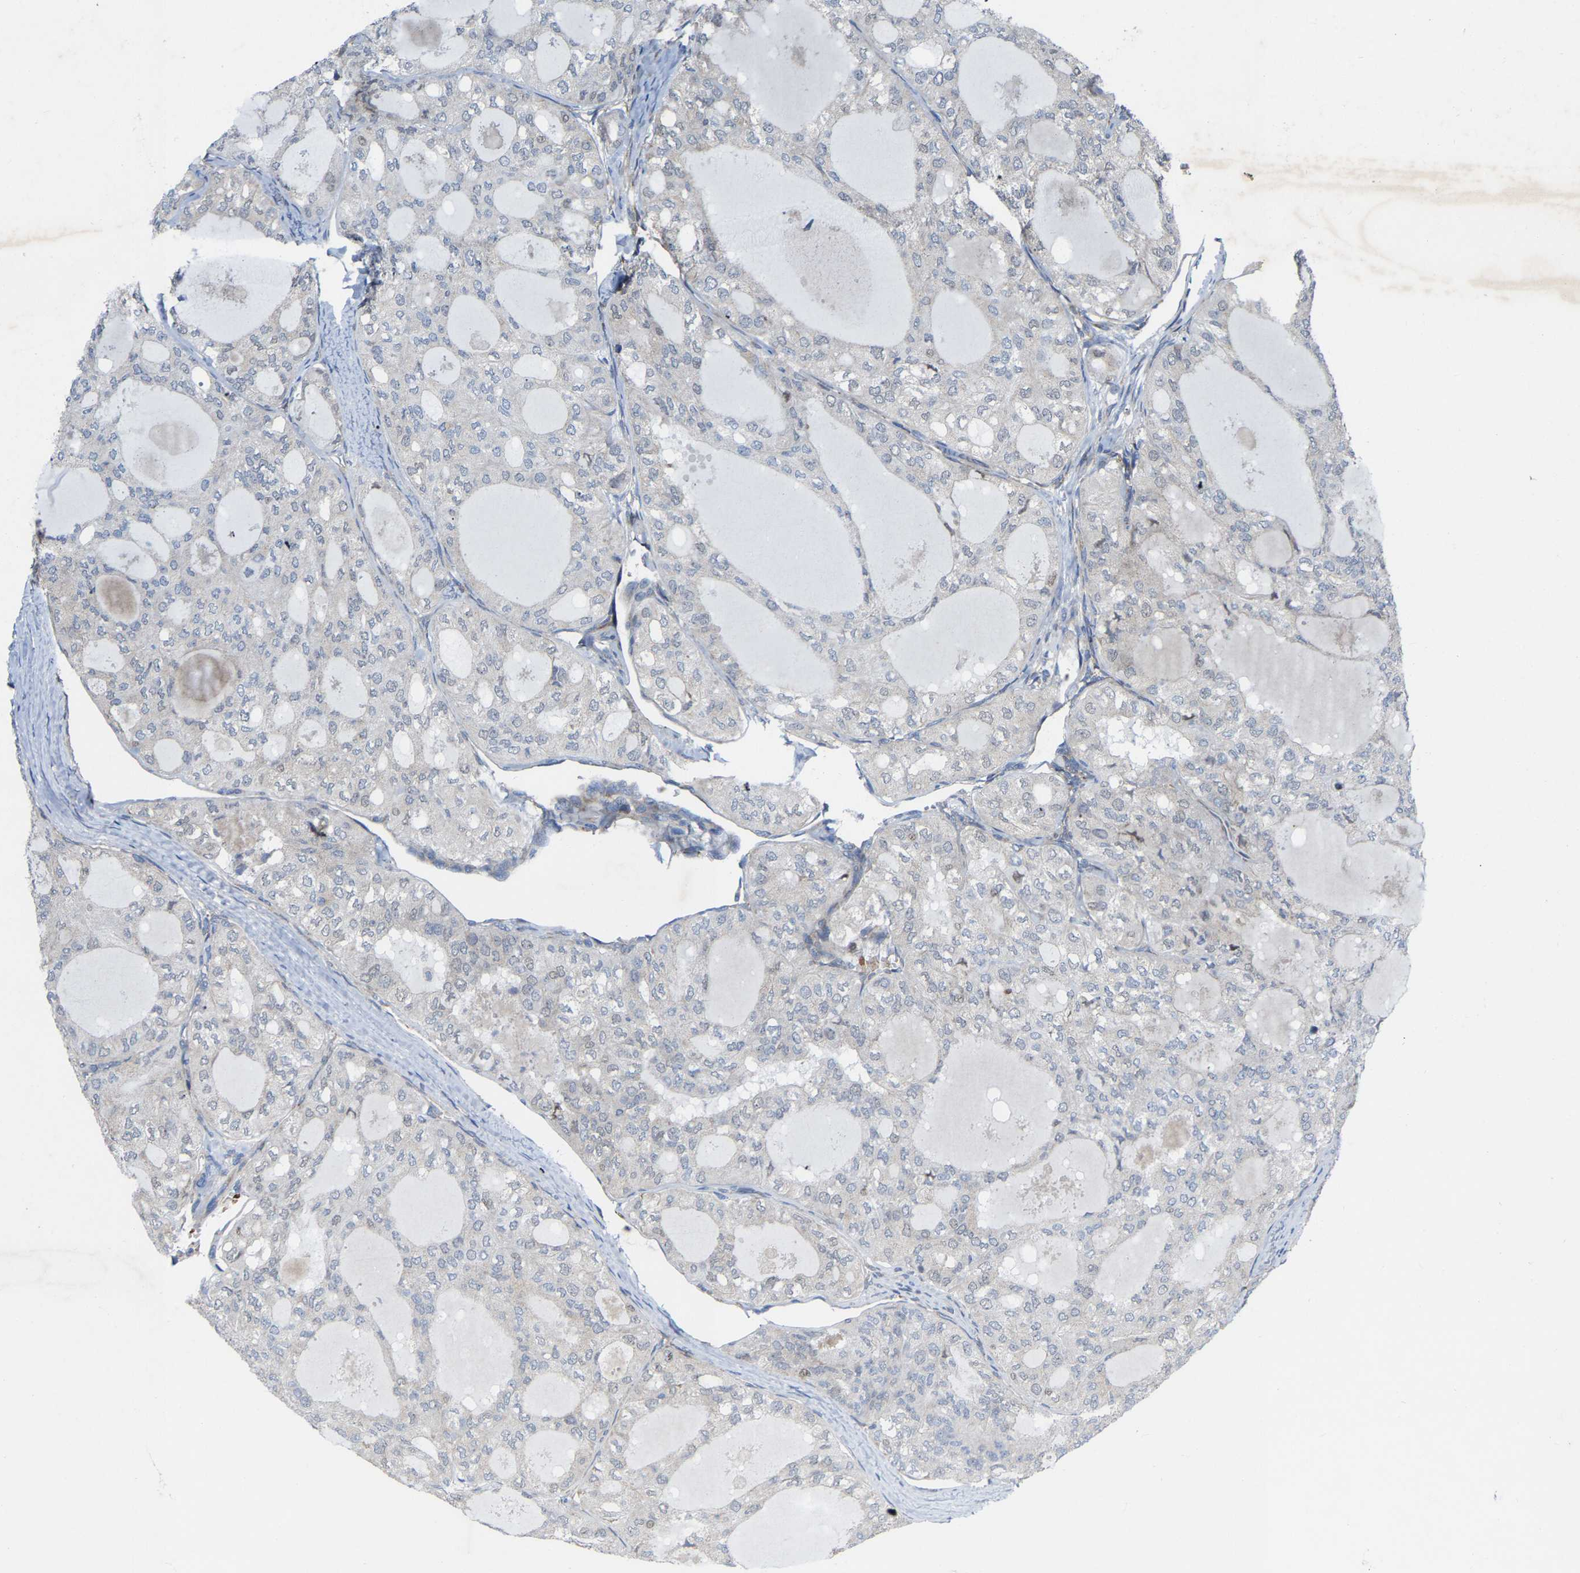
{"staining": {"intensity": "negative", "quantity": "none", "location": "none"}, "tissue": "thyroid cancer", "cell_type": "Tumor cells", "image_type": "cancer", "snomed": [{"axis": "morphology", "description": "Follicular adenoma carcinoma, NOS"}, {"axis": "topography", "description": "Thyroid gland"}], "caption": "There is no significant expression in tumor cells of thyroid cancer (follicular adenoma carcinoma).", "gene": "TOR1B", "patient": {"sex": "male", "age": 75}}